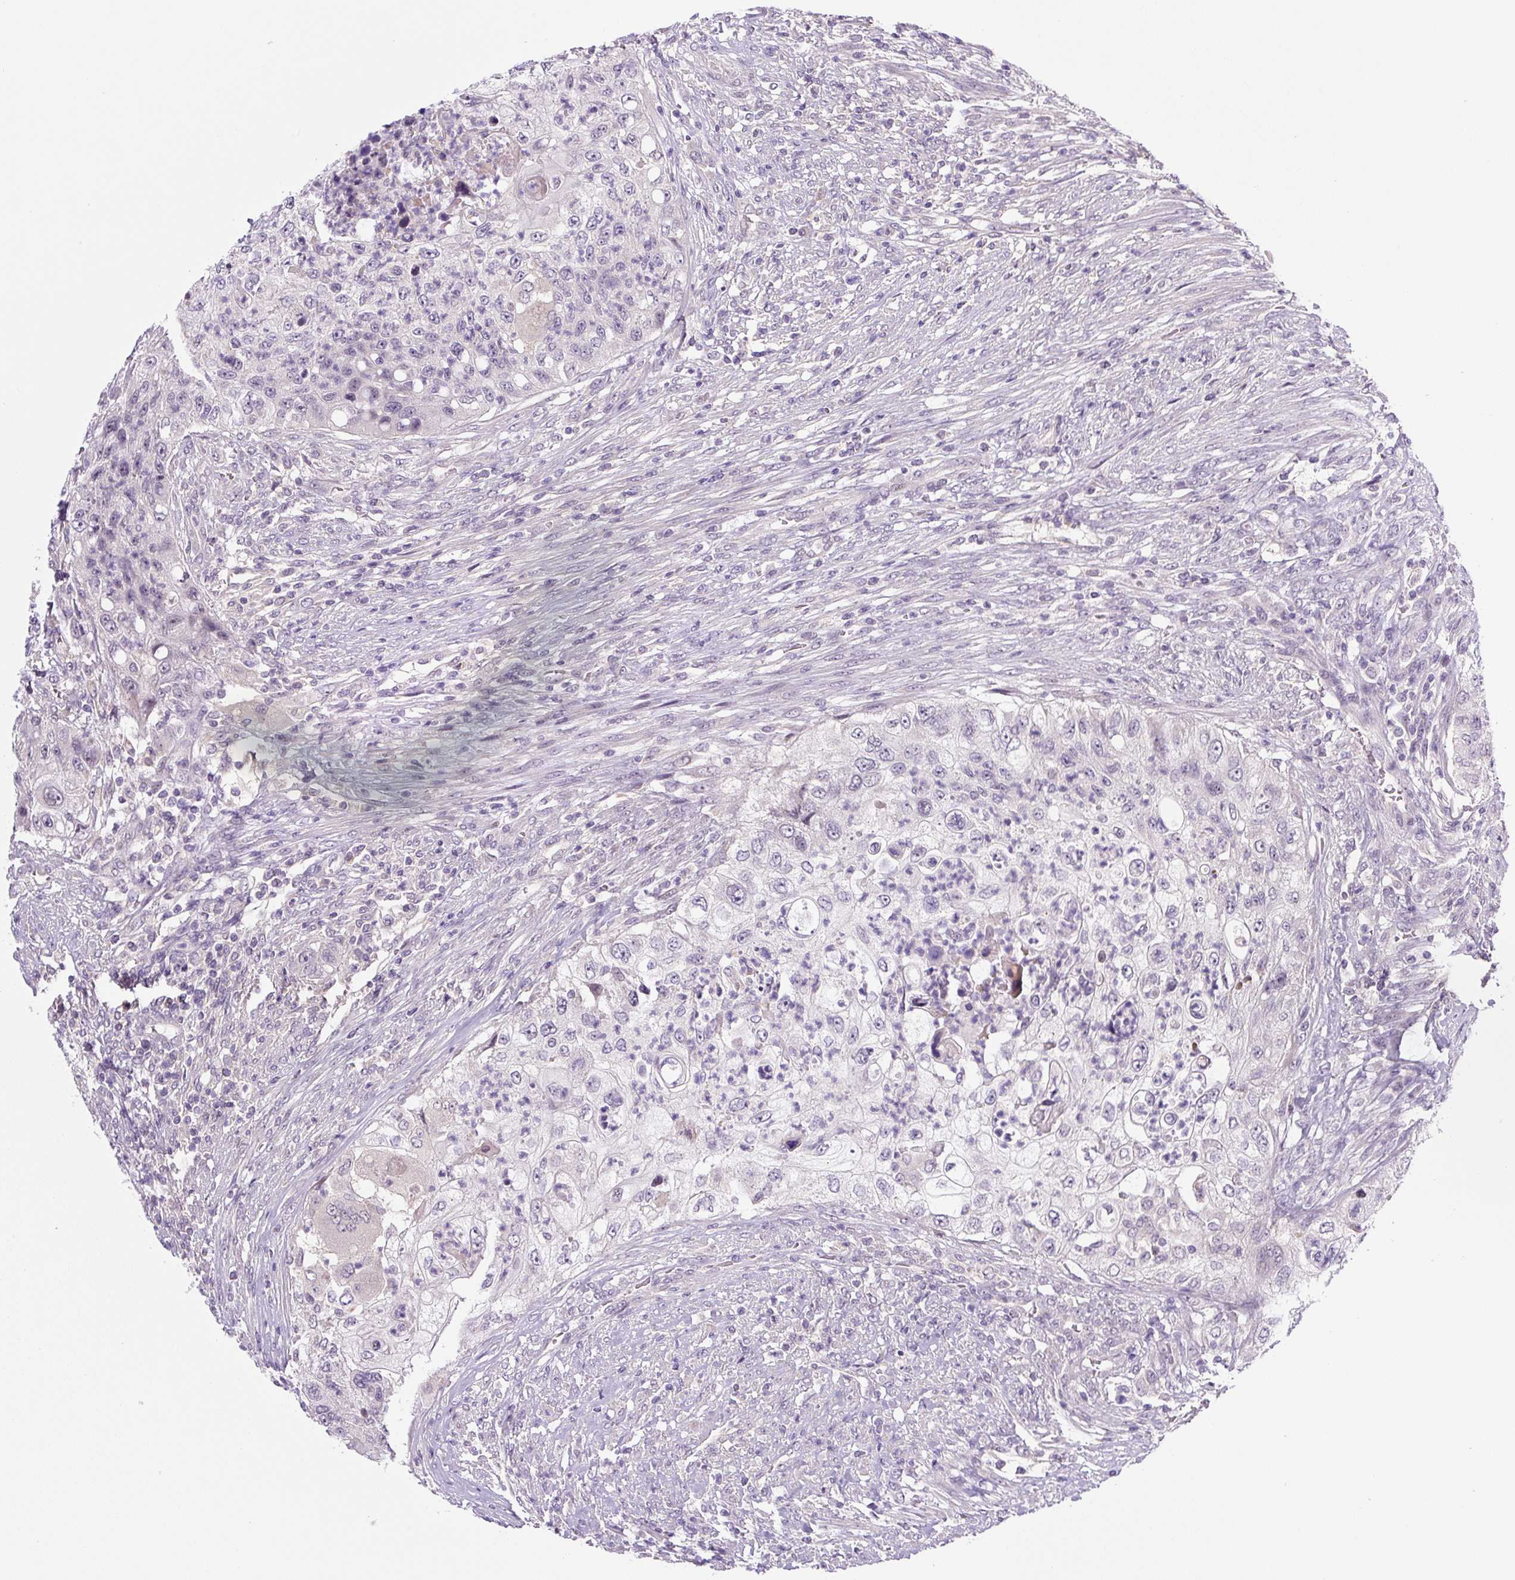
{"staining": {"intensity": "negative", "quantity": "none", "location": "none"}, "tissue": "urothelial cancer", "cell_type": "Tumor cells", "image_type": "cancer", "snomed": [{"axis": "morphology", "description": "Urothelial carcinoma, High grade"}, {"axis": "topography", "description": "Urinary bladder"}], "caption": "The image displays no staining of tumor cells in urothelial cancer.", "gene": "PRKAA2", "patient": {"sex": "female", "age": 60}}